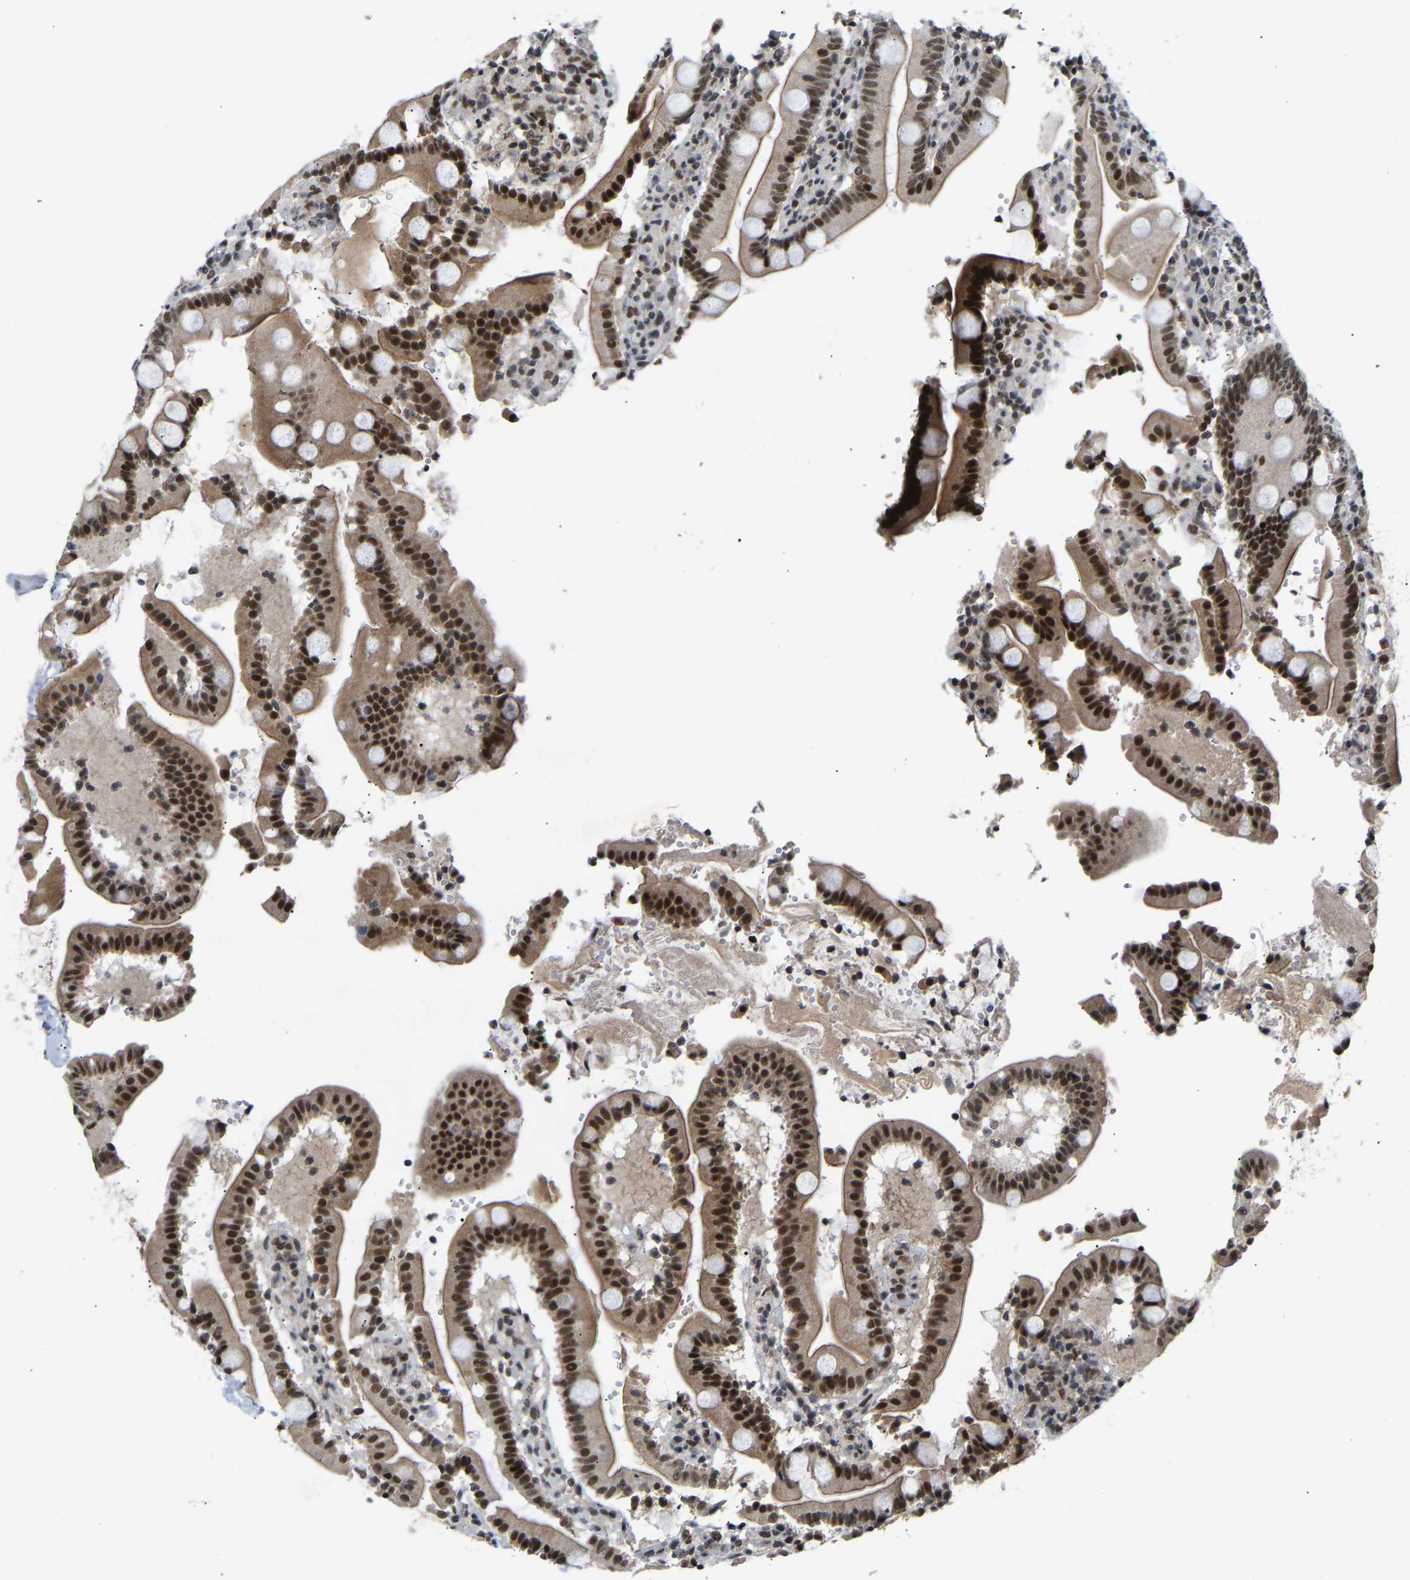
{"staining": {"intensity": "strong", "quantity": ">75%", "location": "cytoplasmic/membranous,nuclear"}, "tissue": "duodenum", "cell_type": "Glandular cells", "image_type": "normal", "snomed": [{"axis": "morphology", "description": "Normal tissue, NOS"}, {"axis": "topography", "description": "Small intestine, NOS"}], "caption": "Protein staining of unremarkable duodenum exhibits strong cytoplasmic/membranous,nuclear expression in about >75% of glandular cells.", "gene": "RBM15", "patient": {"sex": "female", "age": 71}}